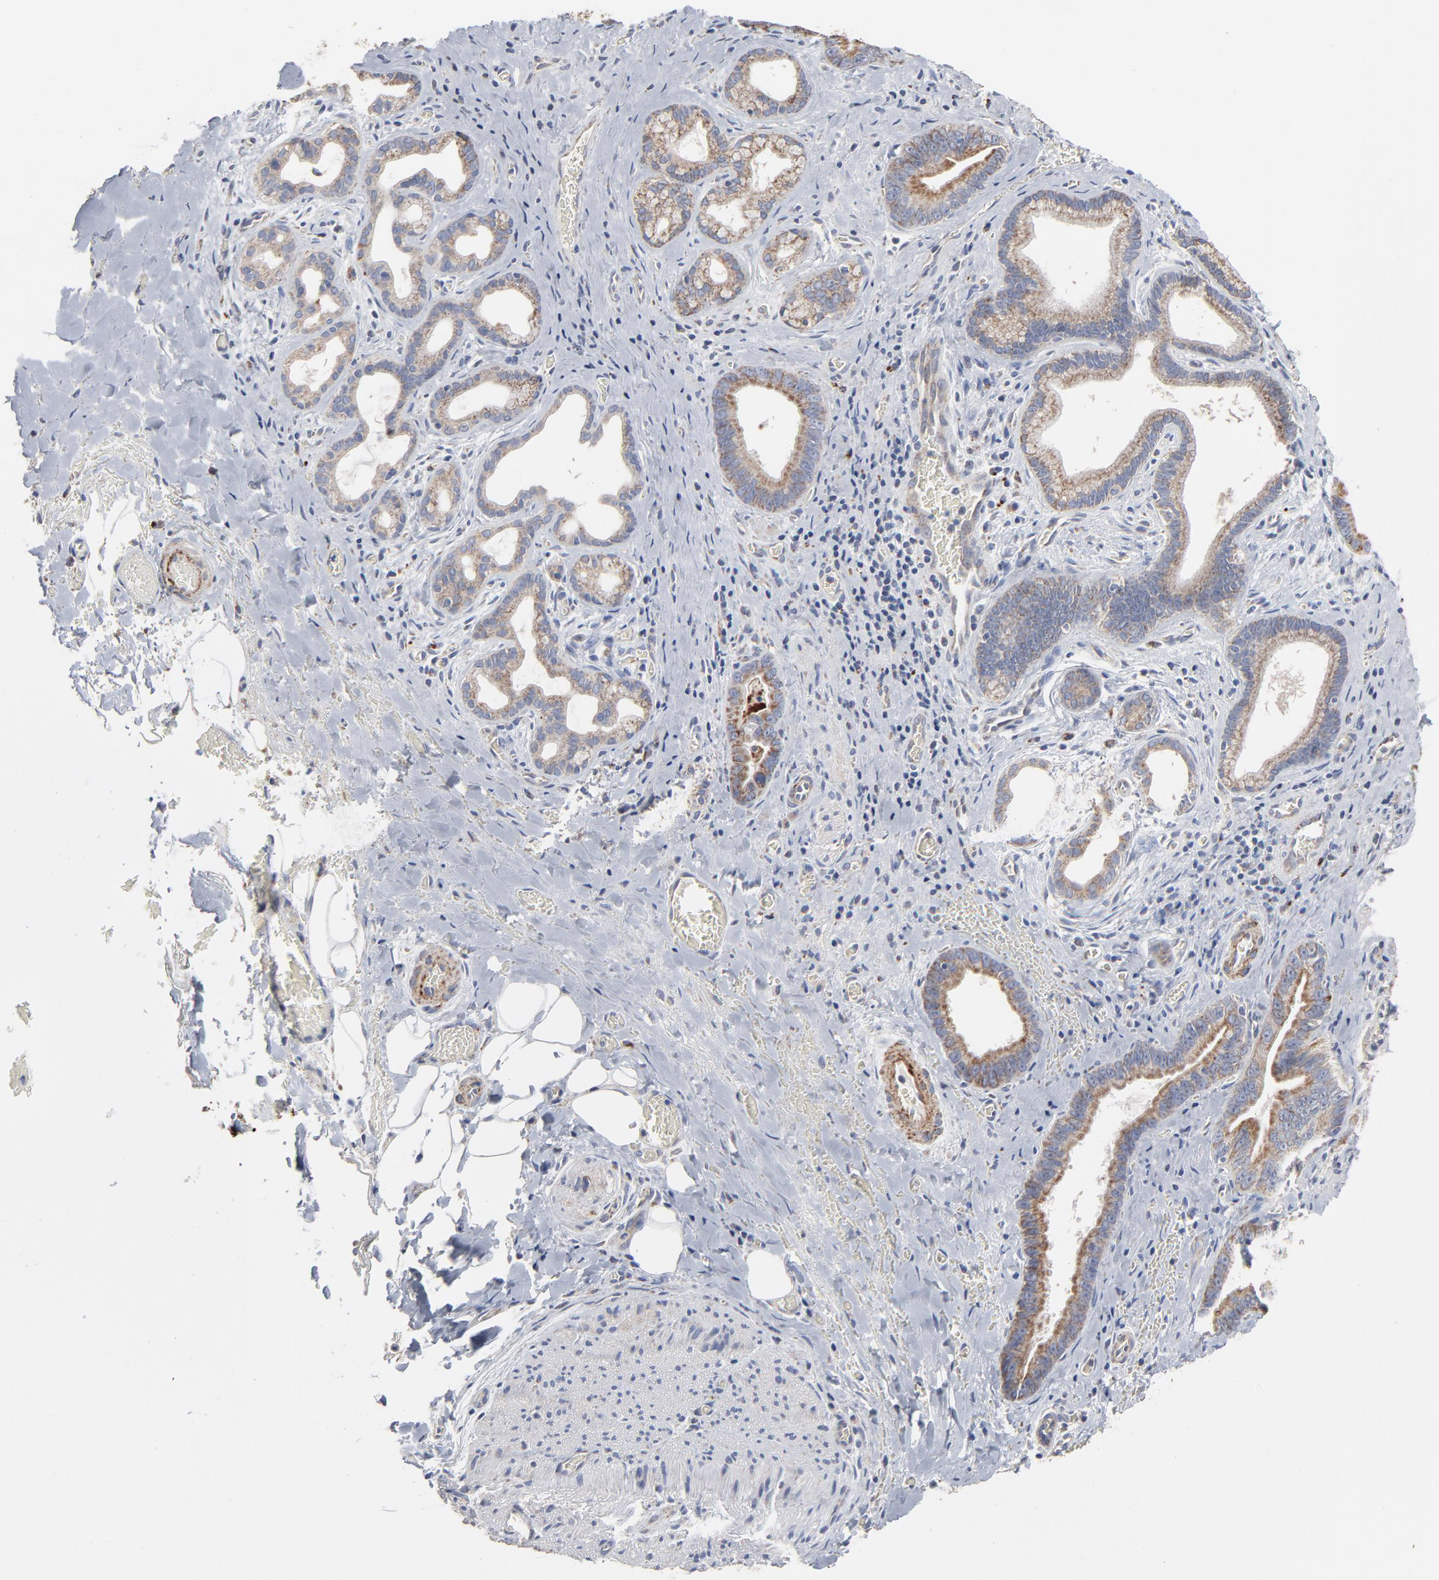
{"staining": {"intensity": "strong", "quantity": ">75%", "location": "cytoplasmic/membranous"}, "tissue": "liver cancer", "cell_type": "Tumor cells", "image_type": "cancer", "snomed": [{"axis": "morphology", "description": "Cholangiocarcinoma"}, {"axis": "topography", "description": "Liver"}], "caption": "Immunohistochemistry of liver cancer reveals high levels of strong cytoplasmic/membranous positivity in about >75% of tumor cells.", "gene": "UQCRC1", "patient": {"sex": "female", "age": 55}}